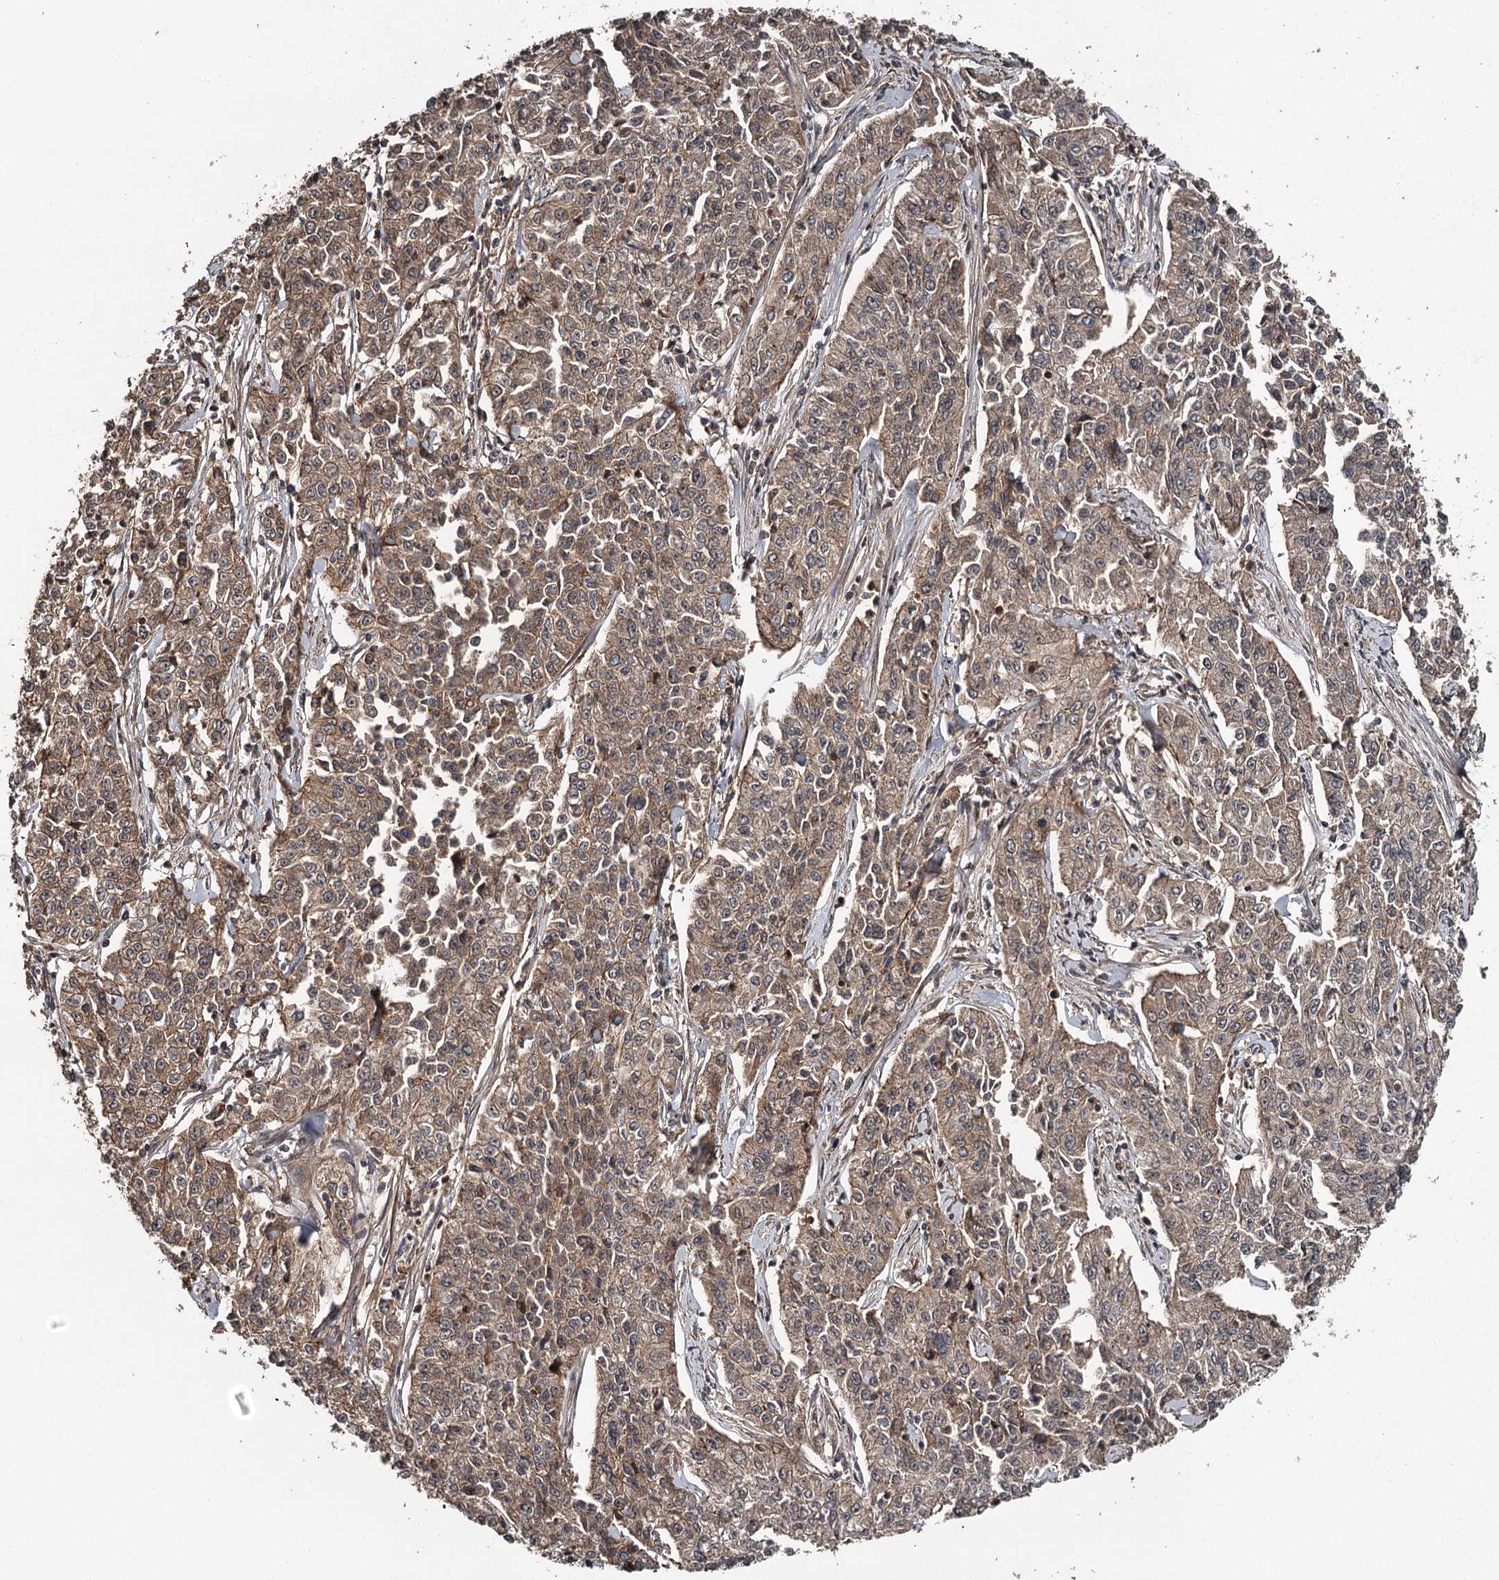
{"staining": {"intensity": "moderate", "quantity": ">75%", "location": "cytoplasmic/membranous"}, "tissue": "cervical cancer", "cell_type": "Tumor cells", "image_type": "cancer", "snomed": [{"axis": "morphology", "description": "Squamous cell carcinoma, NOS"}, {"axis": "topography", "description": "Cervix"}], "caption": "Protein expression analysis of squamous cell carcinoma (cervical) demonstrates moderate cytoplasmic/membranous positivity in approximately >75% of tumor cells.", "gene": "RAB21", "patient": {"sex": "female", "age": 35}}